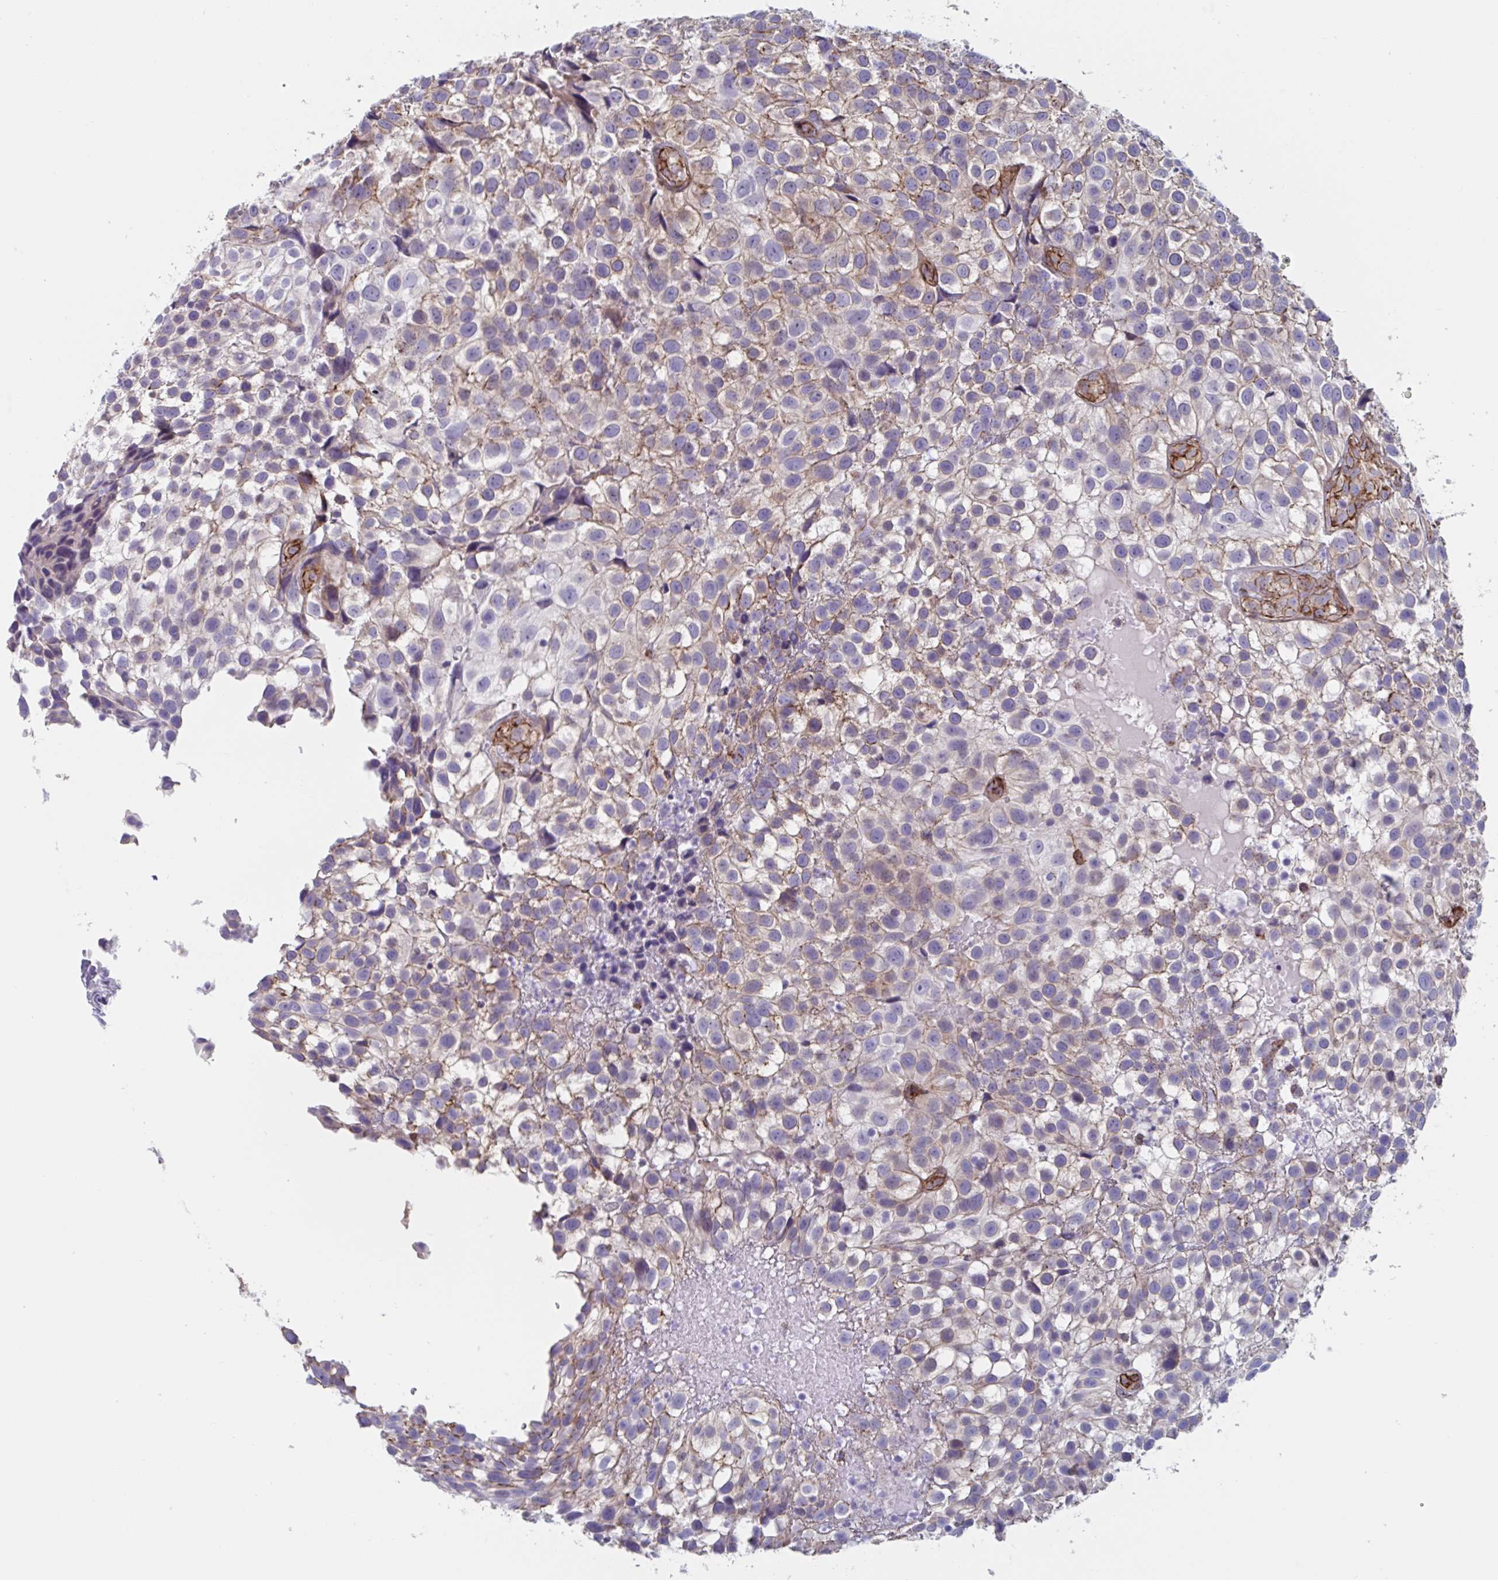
{"staining": {"intensity": "weak", "quantity": "25%-75%", "location": "cytoplasmic/membranous"}, "tissue": "urothelial cancer", "cell_type": "Tumor cells", "image_type": "cancer", "snomed": [{"axis": "morphology", "description": "Urothelial carcinoma, High grade"}, {"axis": "topography", "description": "Urinary bladder"}], "caption": "Tumor cells display low levels of weak cytoplasmic/membranous positivity in approximately 25%-75% of cells in high-grade urothelial carcinoma.", "gene": "CITED4", "patient": {"sex": "male", "age": 56}}